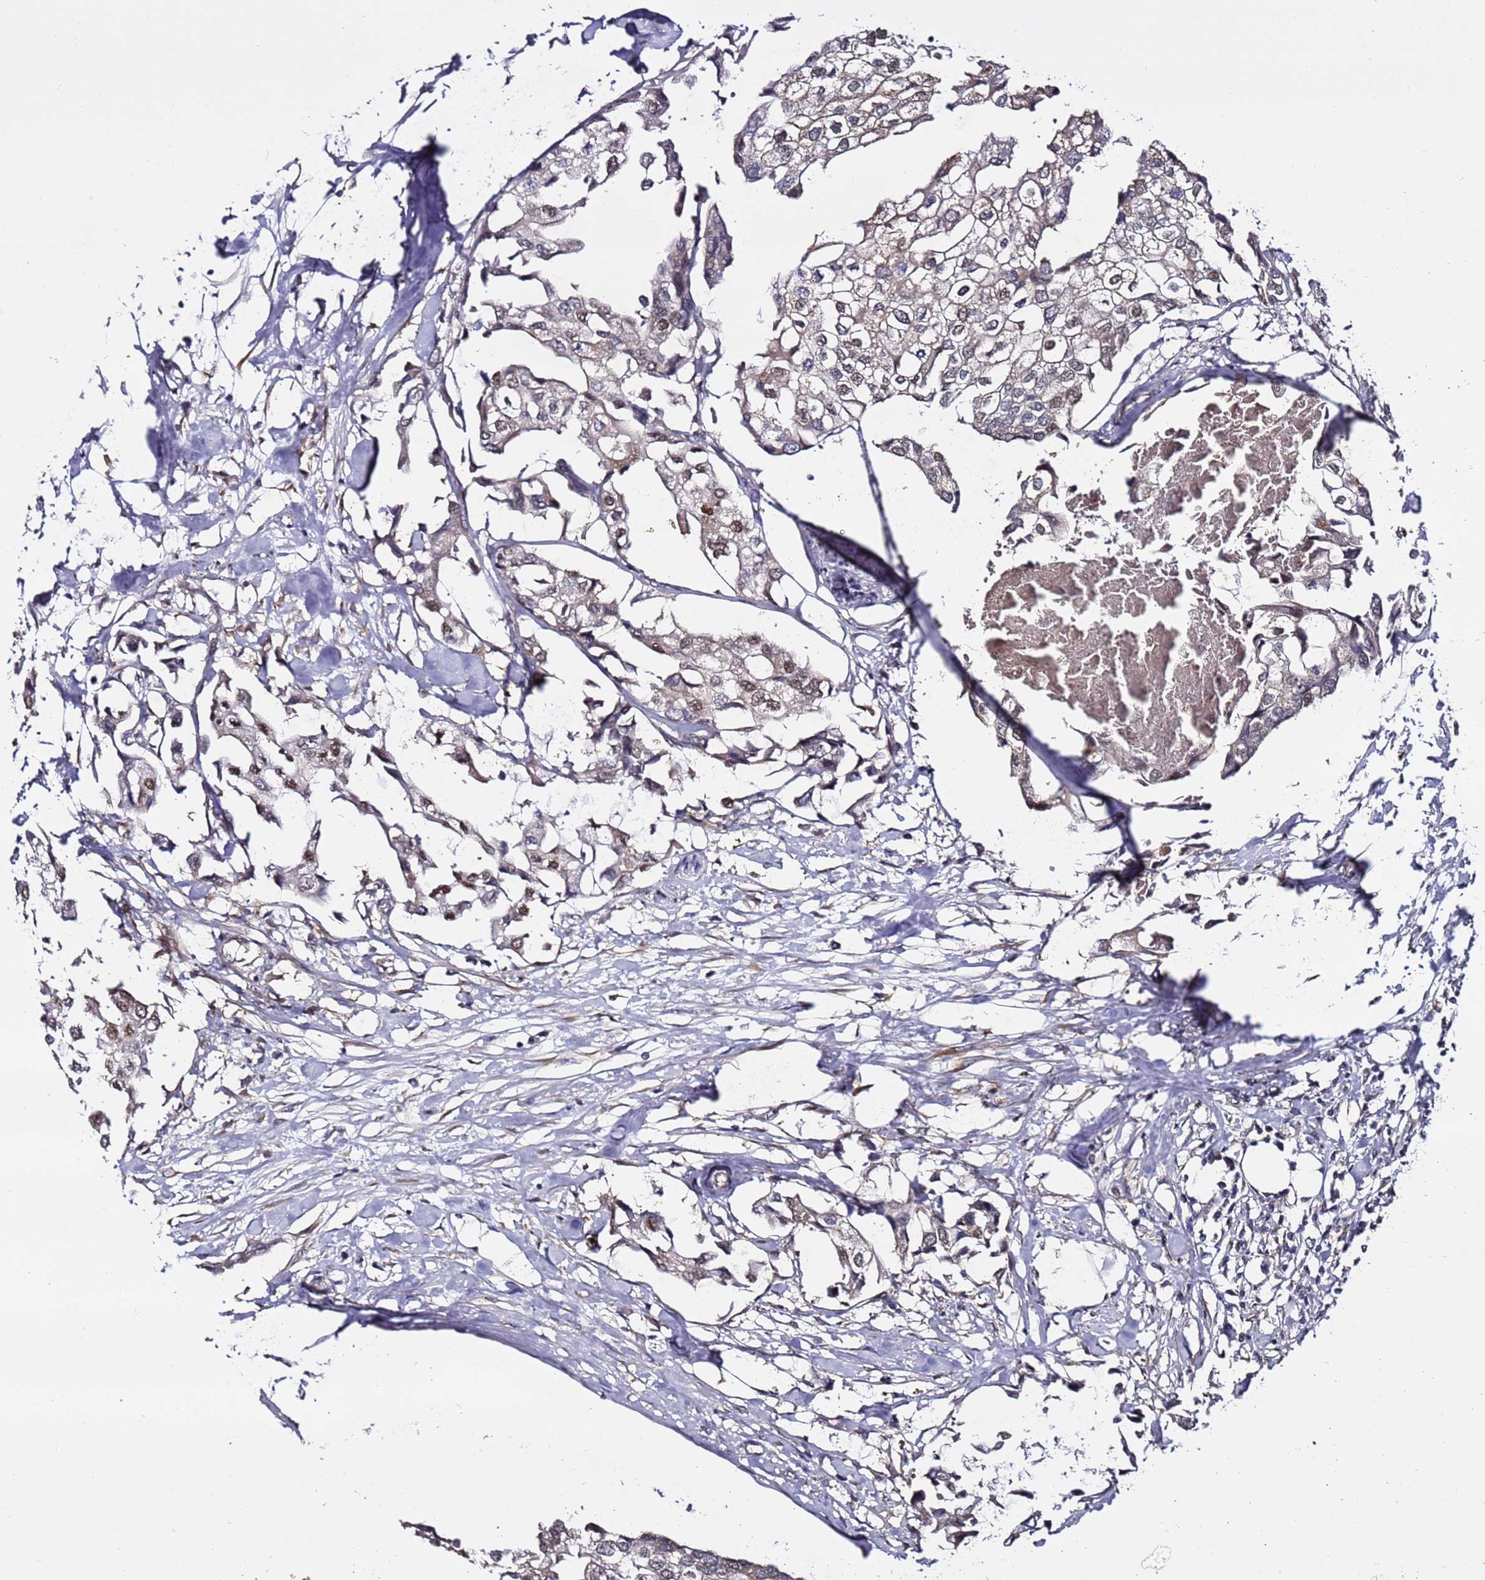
{"staining": {"intensity": "weak", "quantity": "25%-75%", "location": "nuclear"}, "tissue": "urothelial cancer", "cell_type": "Tumor cells", "image_type": "cancer", "snomed": [{"axis": "morphology", "description": "Urothelial carcinoma, High grade"}, {"axis": "topography", "description": "Urinary bladder"}], "caption": "Weak nuclear protein staining is identified in about 25%-75% of tumor cells in urothelial carcinoma (high-grade).", "gene": "POLR2D", "patient": {"sex": "male", "age": 64}}